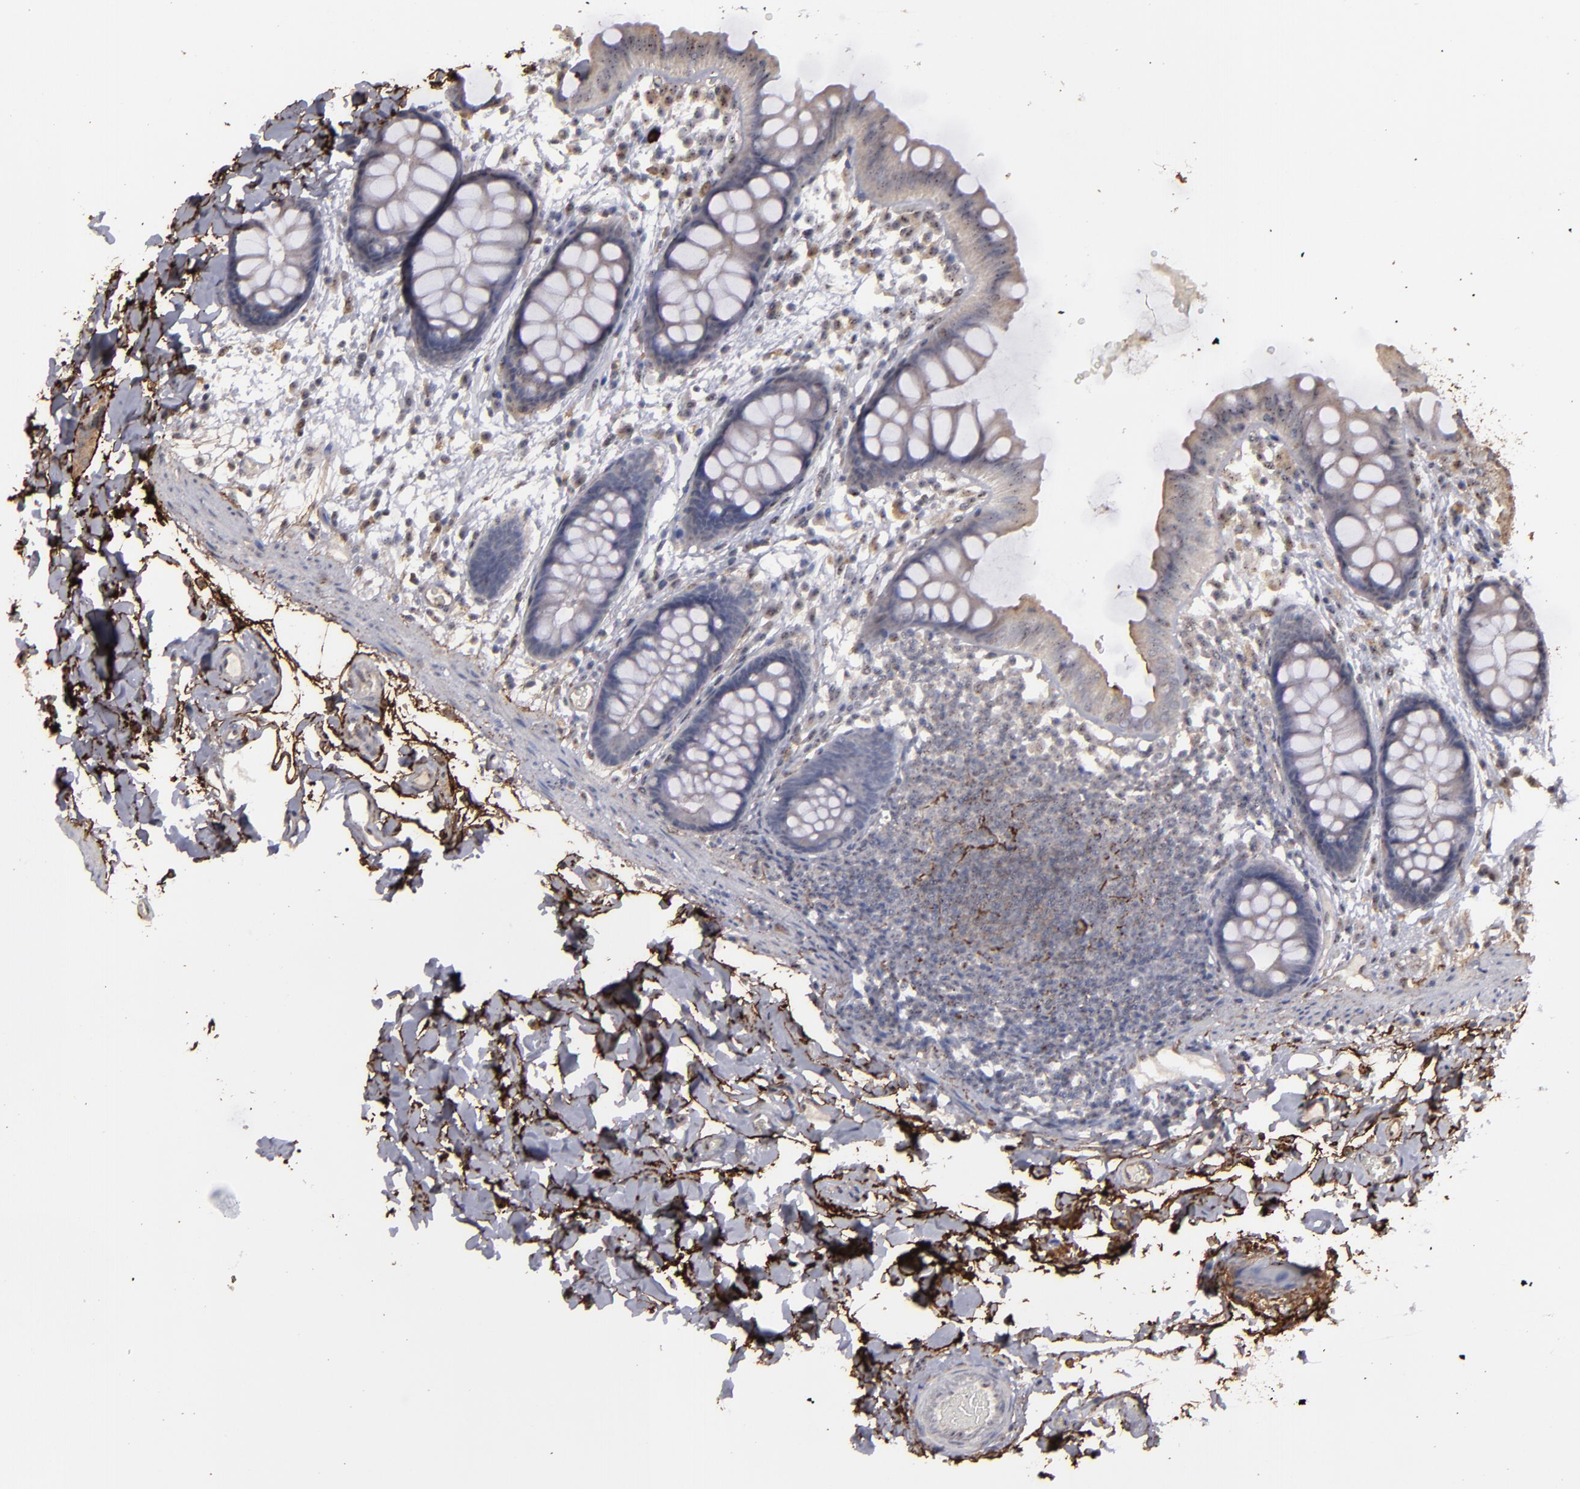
{"staining": {"intensity": "negative", "quantity": "none", "location": "none"}, "tissue": "colon", "cell_type": "Endothelial cells", "image_type": "normal", "snomed": [{"axis": "morphology", "description": "Normal tissue, NOS"}, {"axis": "topography", "description": "Smooth muscle"}, {"axis": "topography", "description": "Colon"}], "caption": "DAB immunohistochemical staining of unremarkable human colon reveals no significant staining in endothelial cells. (Brightfield microscopy of DAB immunohistochemistry (IHC) at high magnification).", "gene": "CD55", "patient": {"sex": "male", "age": 67}}